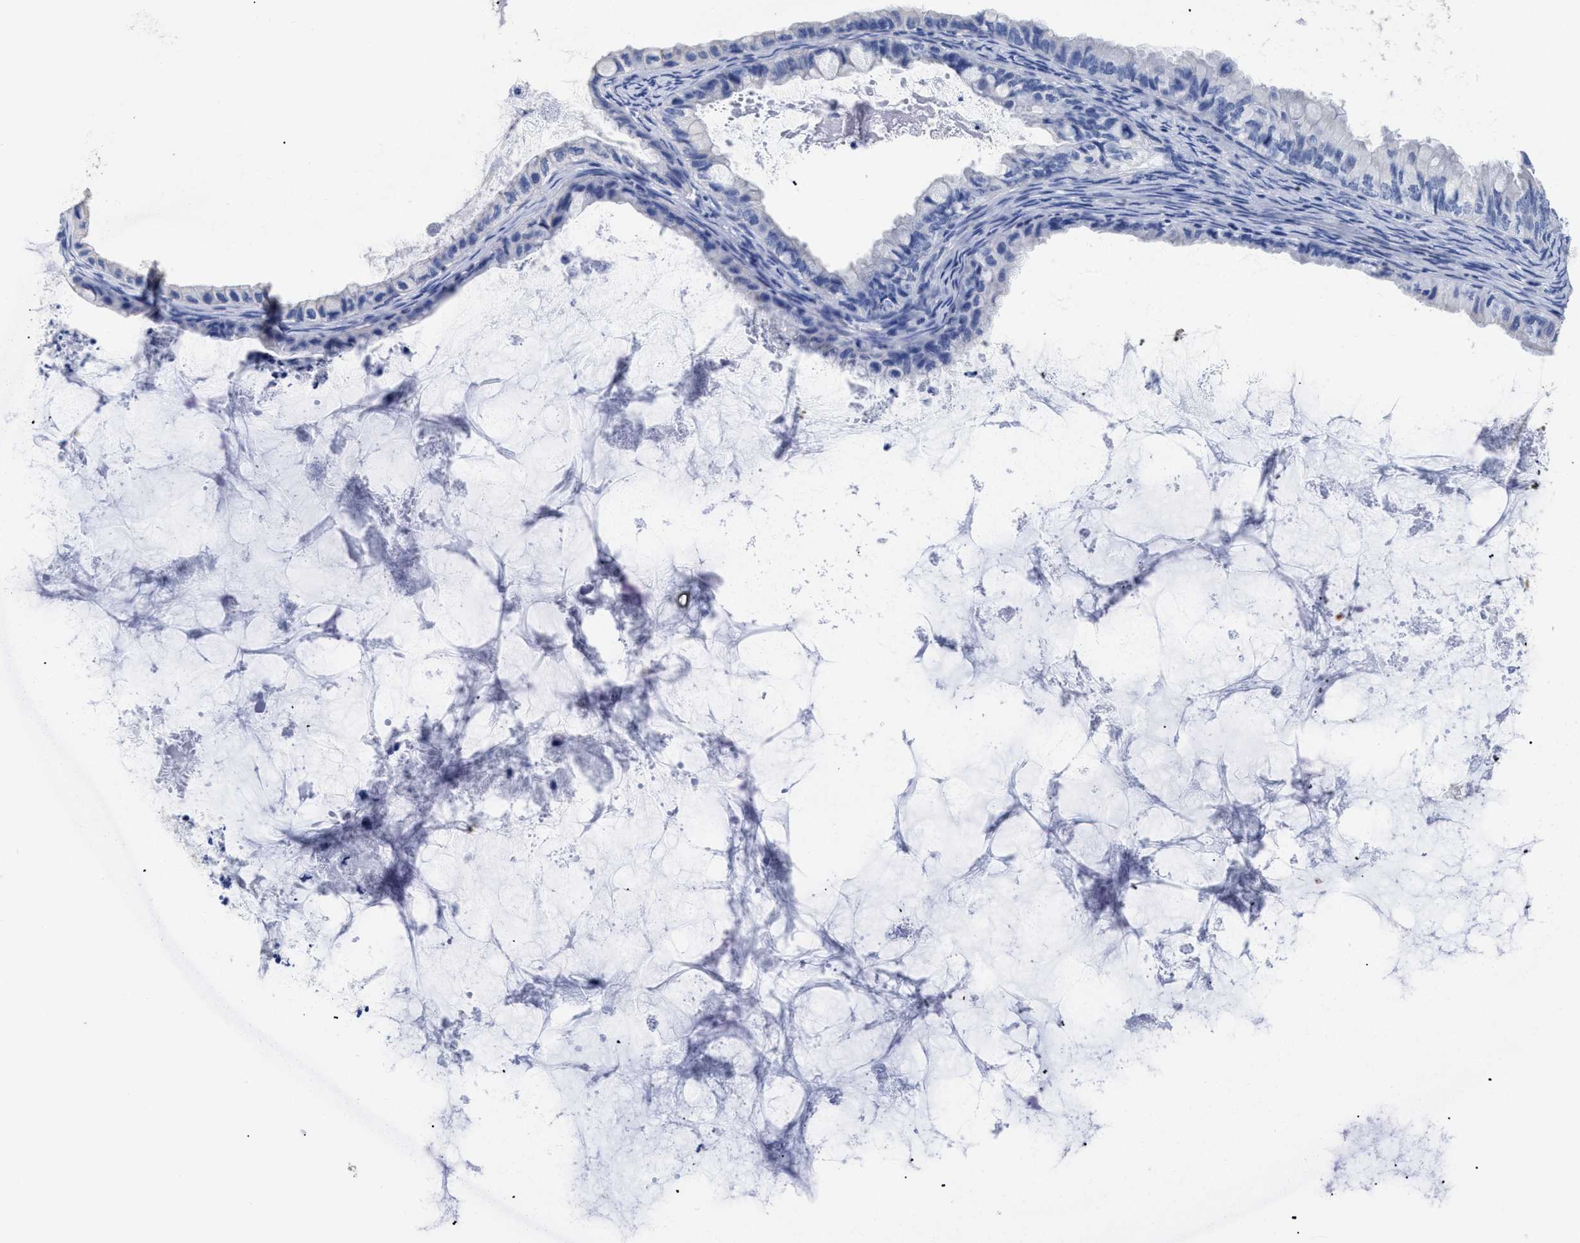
{"staining": {"intensity": "negative", "quantity": "none", "location": "none"}, "tissue": "ovarian cancer", "cell_type": "Tumor cells", "image_type": "cancer", "snomed": [{"axis": "morphology", "description": "Cystadenocarcinoma, mucinous, NOS"}, {"axis": "topography", "description": "Ovary"}], "caption": "A histopathology image of ovarian cancer stained for a protein demonstrates no brown staining in tumor cells. (Stains: DAB immunohistochemistry with hematoxylin counter stain, Microscopy: brightfield microscopy at high magnification).", "gene": "DLC1", "patient": {"sex": "female", "age": 80}}